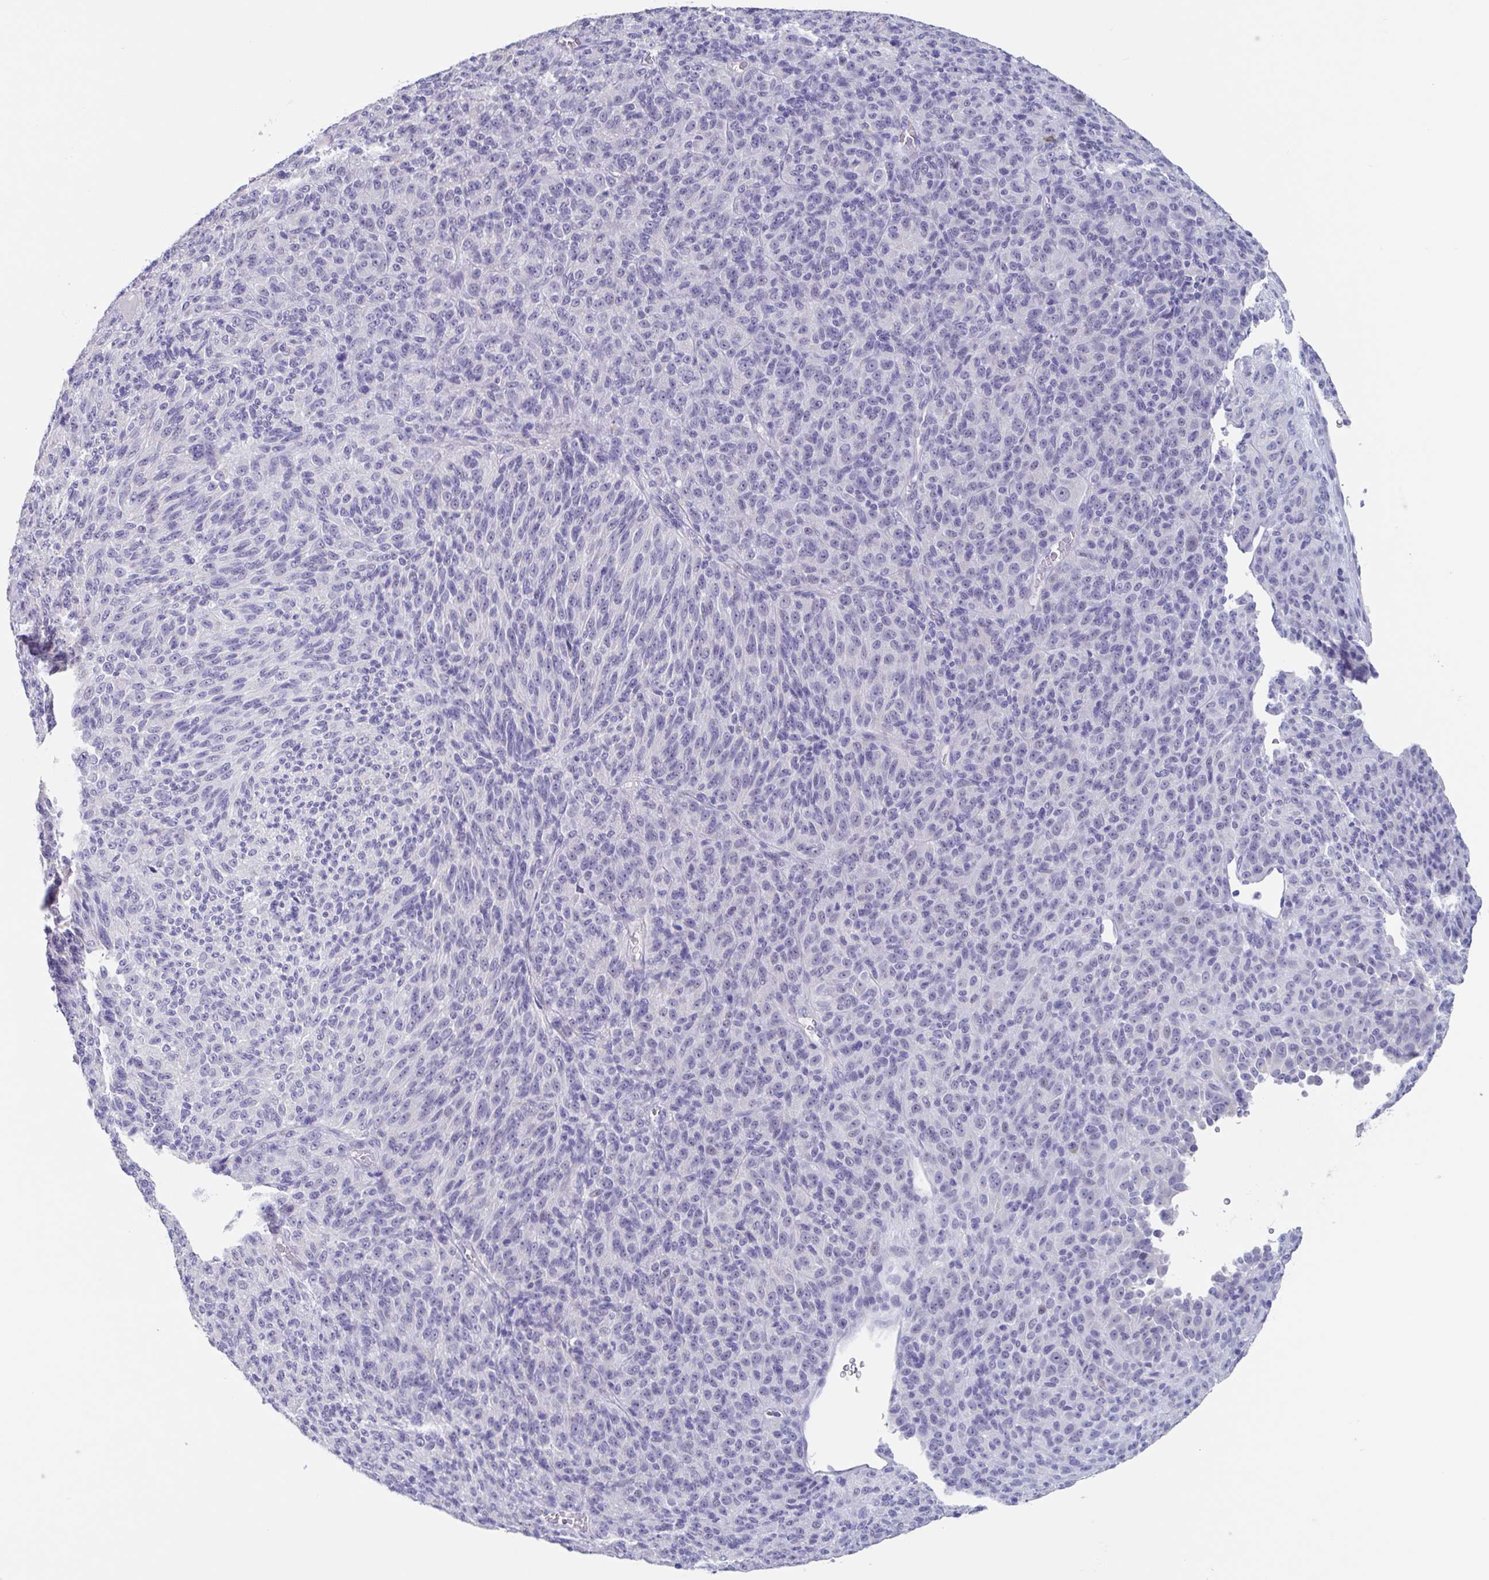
{"staining": {"intensity": "negative", "quantity": "none", "location": "none"}, "tissue": "melanoma", "cell_type": "Tumor cells", "image_type": "cancer", "snomed": [{"axis": "morphology", "description": "Malignant melanoma, Metastatic site"}, {"axis": "topography", "description": "Brain"}], "caption": "The immunohistochemistry photomicrograph has no significant staining in tumor cells of melanoma tissue. (DAB IHC with hematoxylin counter stain).", "gene": "NOXRED1", "patient": {"sex": "female", "age": 56}}